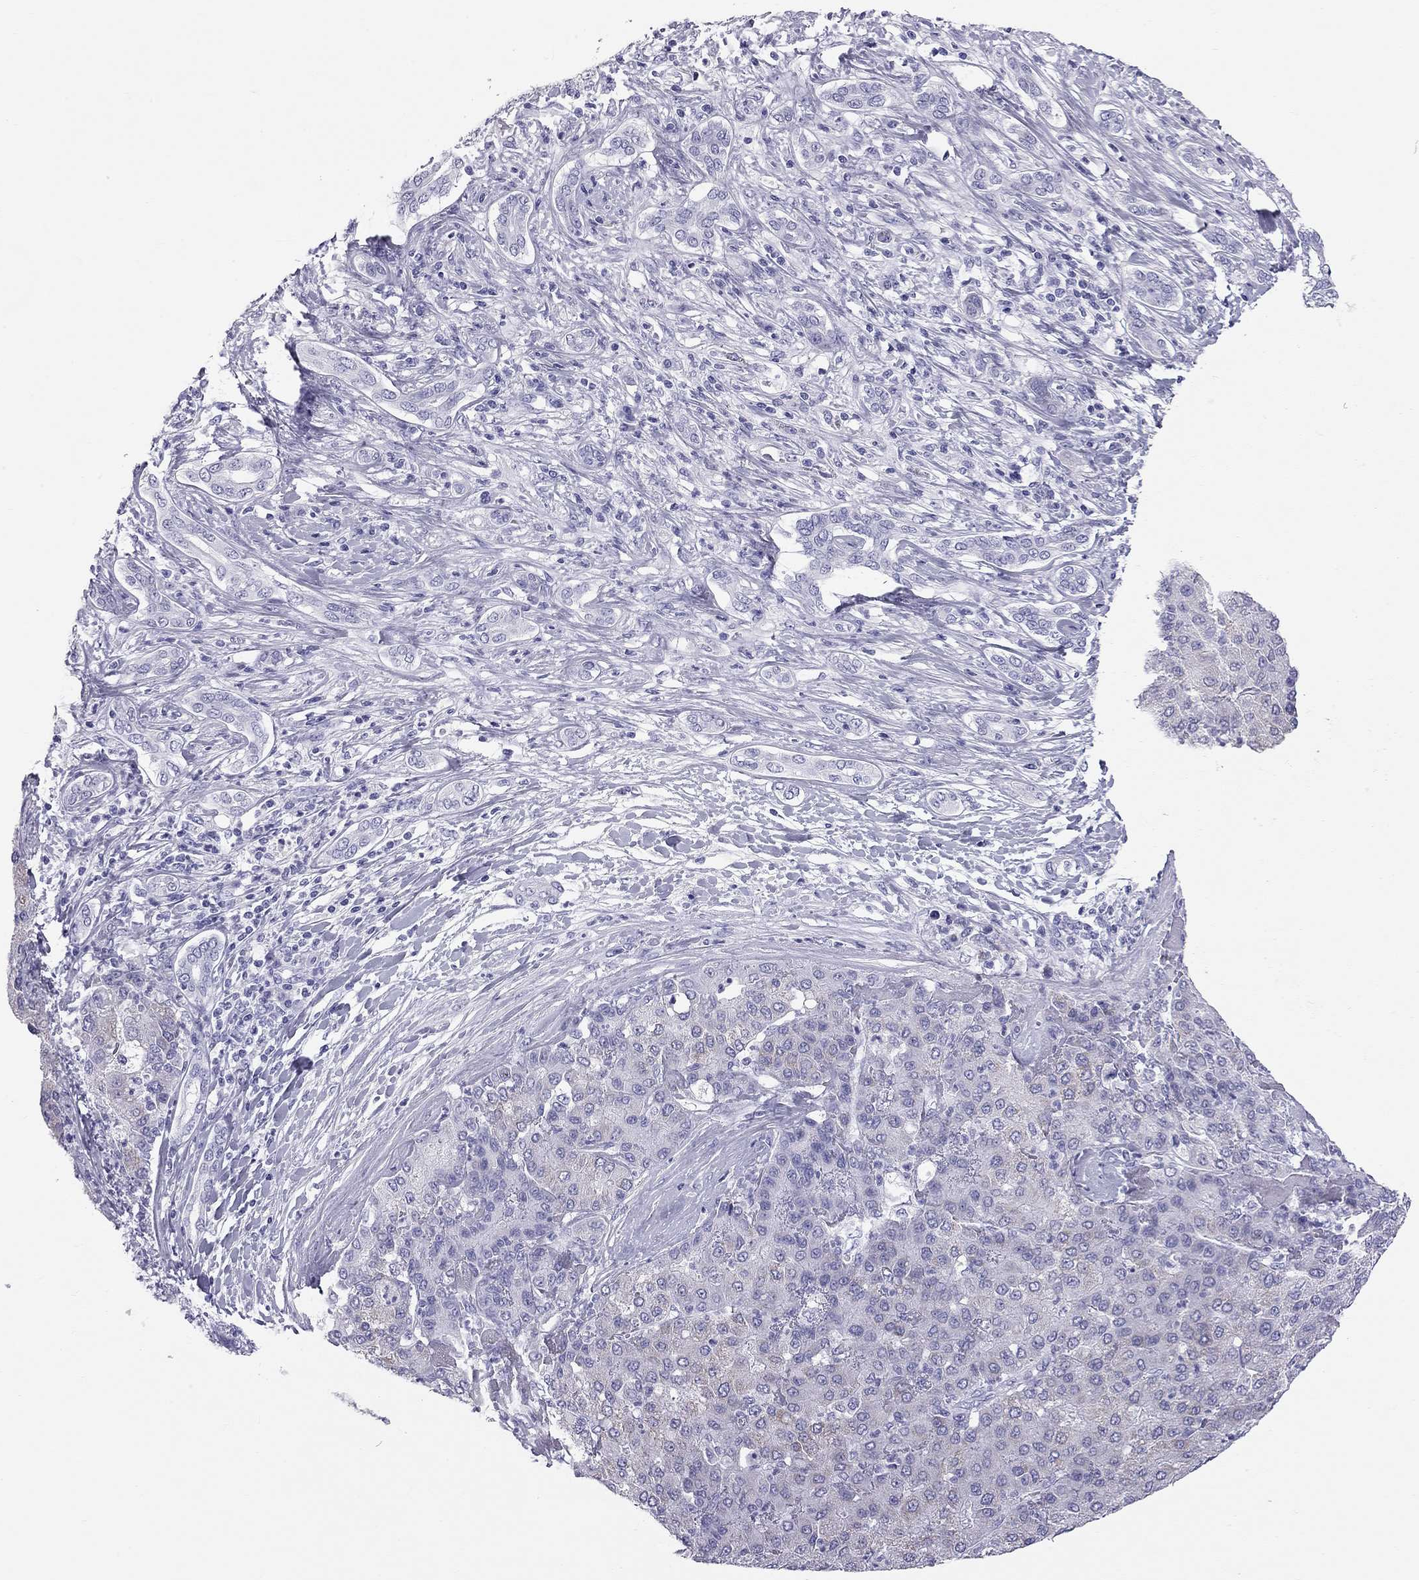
{"staining": {"intensity": "moderate", "quantity": "<25%", "location": "cytoplasmic/membranous"}, "tissue": "liver cancer", "cell_type": "Tumor cells", "image_type": "cancer", "snomed": [{"axis": "morphology", "description": "Carcinoma, Hepatocellular, NOS"}, {"axis": "topography", "description": "Liver"}], "caption": "The image reveals a brown stain indicating the presence of a protein in the cytoplasmic/membranous of tumor cells in liver cancer.", "gene": "TRPM3", "patient": {"sex": "male", "age": 65}}